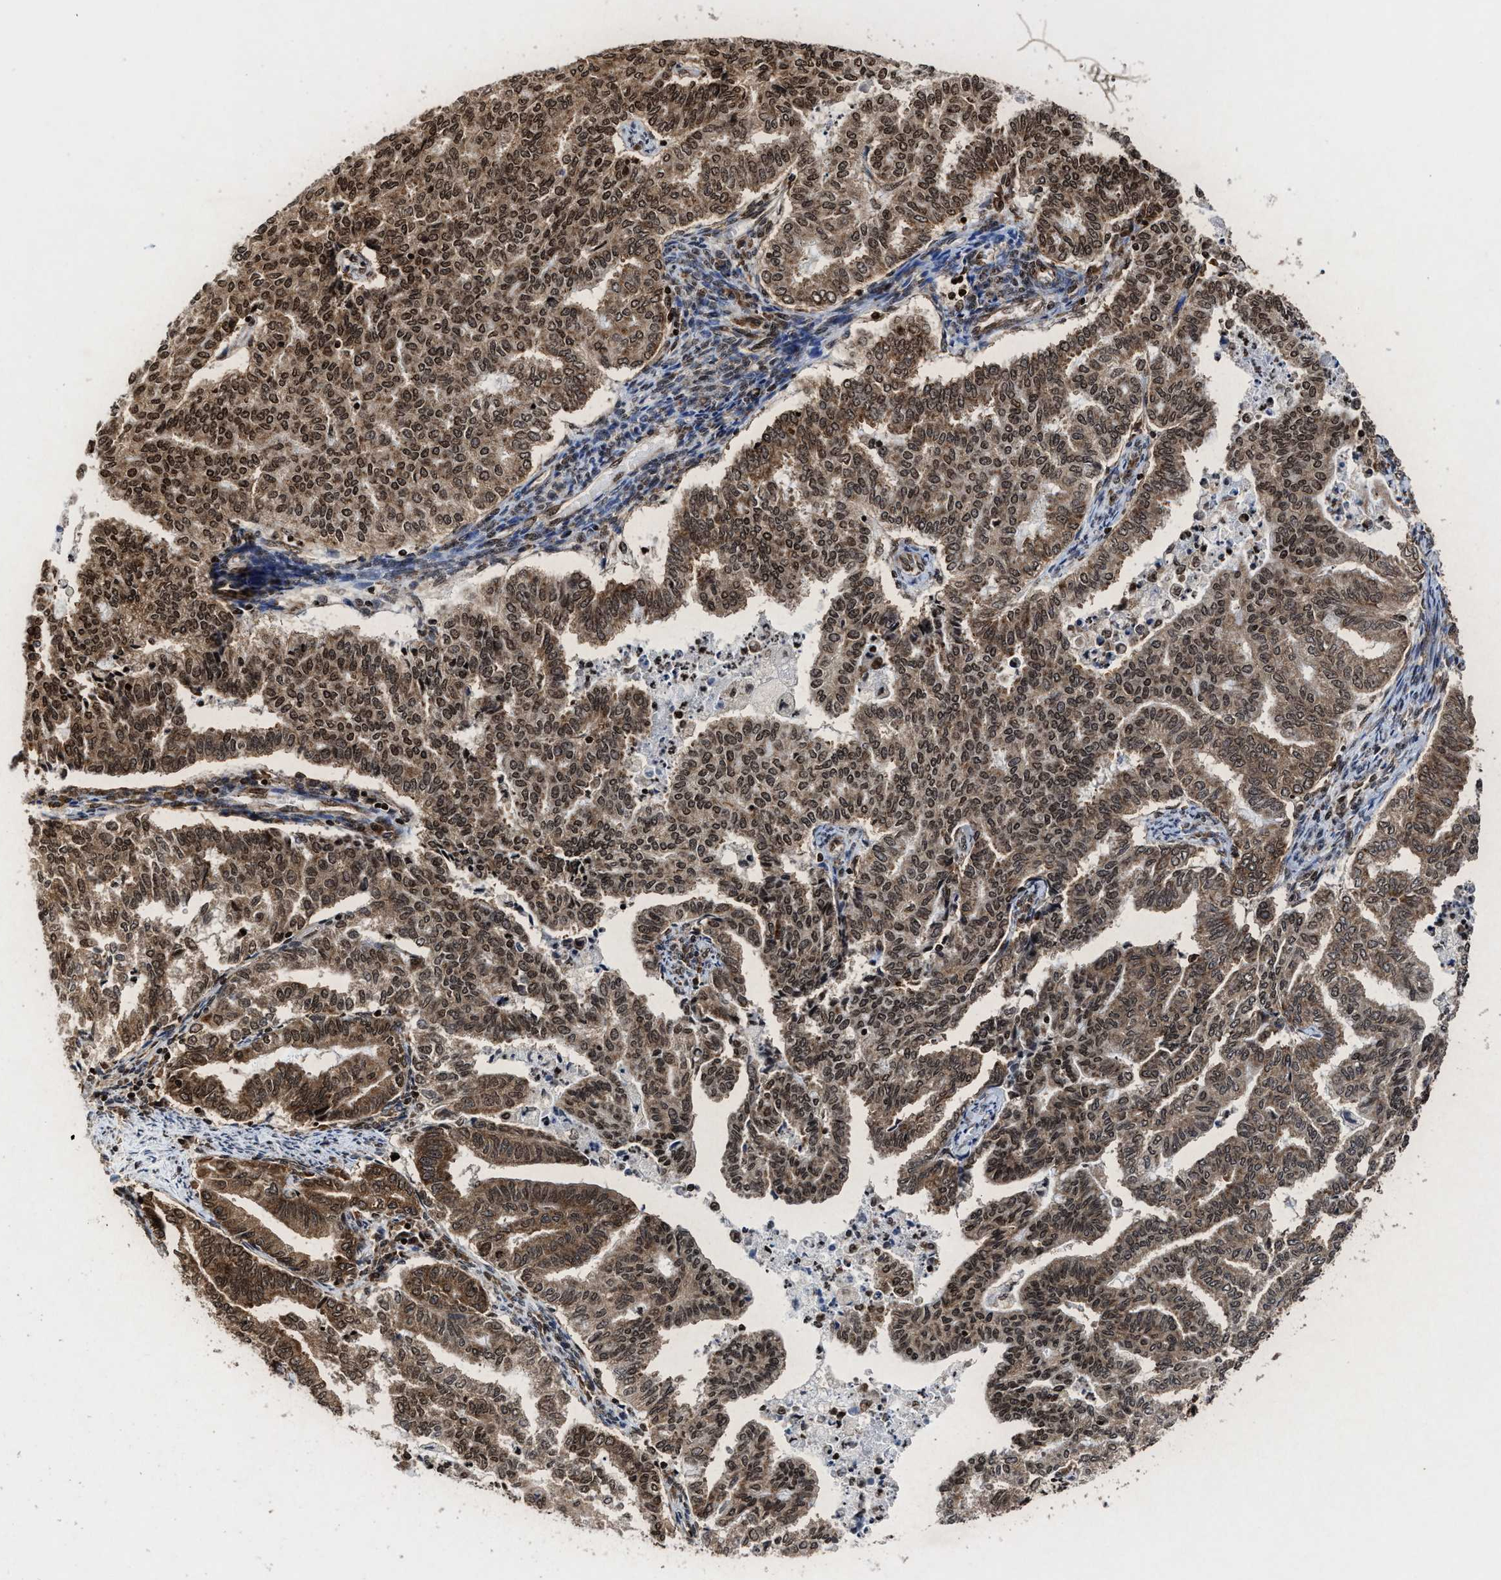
{"staining": {"intensity": "moderate", "quantity": ">75%", "location": "cytoplasmic/membranous,nuclear"}, "tissue": "endometrial cancer", "cell_type": "Tumor cells", "image_type": "cancer", "snomed": [{"axis": "morphology", "description": "Adenocarcinoma, NOS"}, {"axis": "topography", "description": "Endometrium"}], "caption": "Endometrial adenocarcinoma tissue displays moderate cytoplasmic/membranous and nuclear positivity in about >75% of tumor cells, visualized by immunohistochemistry. Nuclei are stained in blue.", "gene": "ALYREF", "patient": {"sex": "female", "age": 79}}